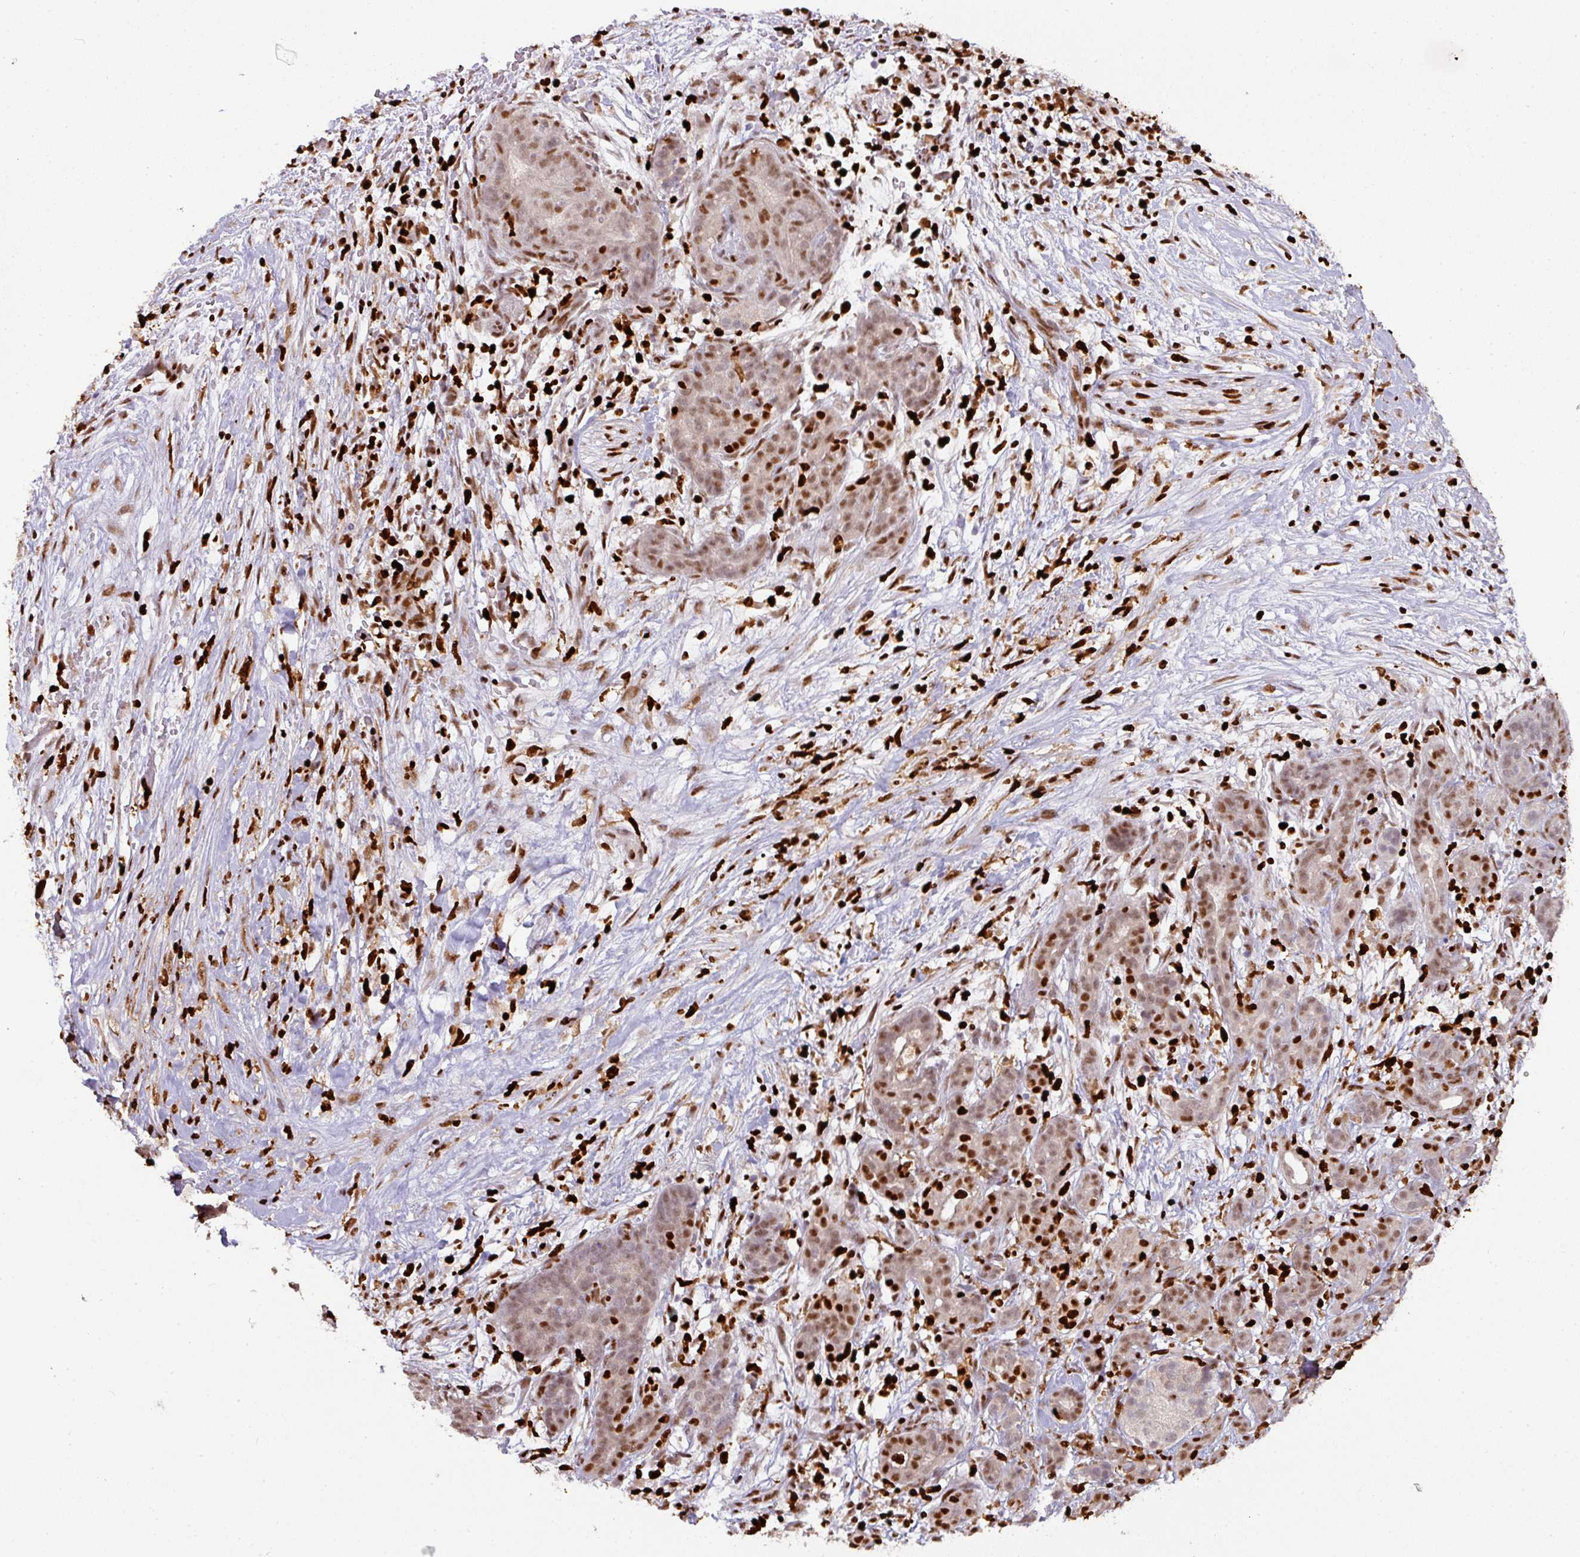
{"staining": {"intensity": "moderate", "quantity": ">75%", "location": "nuclear"}, "tissue": "pancreatic cancer", "cell_type": "Tumor cells", "image_type": "cancer", "snomed": [{"axis": "morphology", "description": "Adenocarcinoma, NOS"}, {"axis": "topography", "description": "Pancreas"}], "caption": "Protein staining by IHC shows moderate nuclear positivity in about >75% of tumor cells in adenocarcinoma (pancreatic).", "gene": "SAMHD1", "patient": {"sex": "male", "age": 44}}